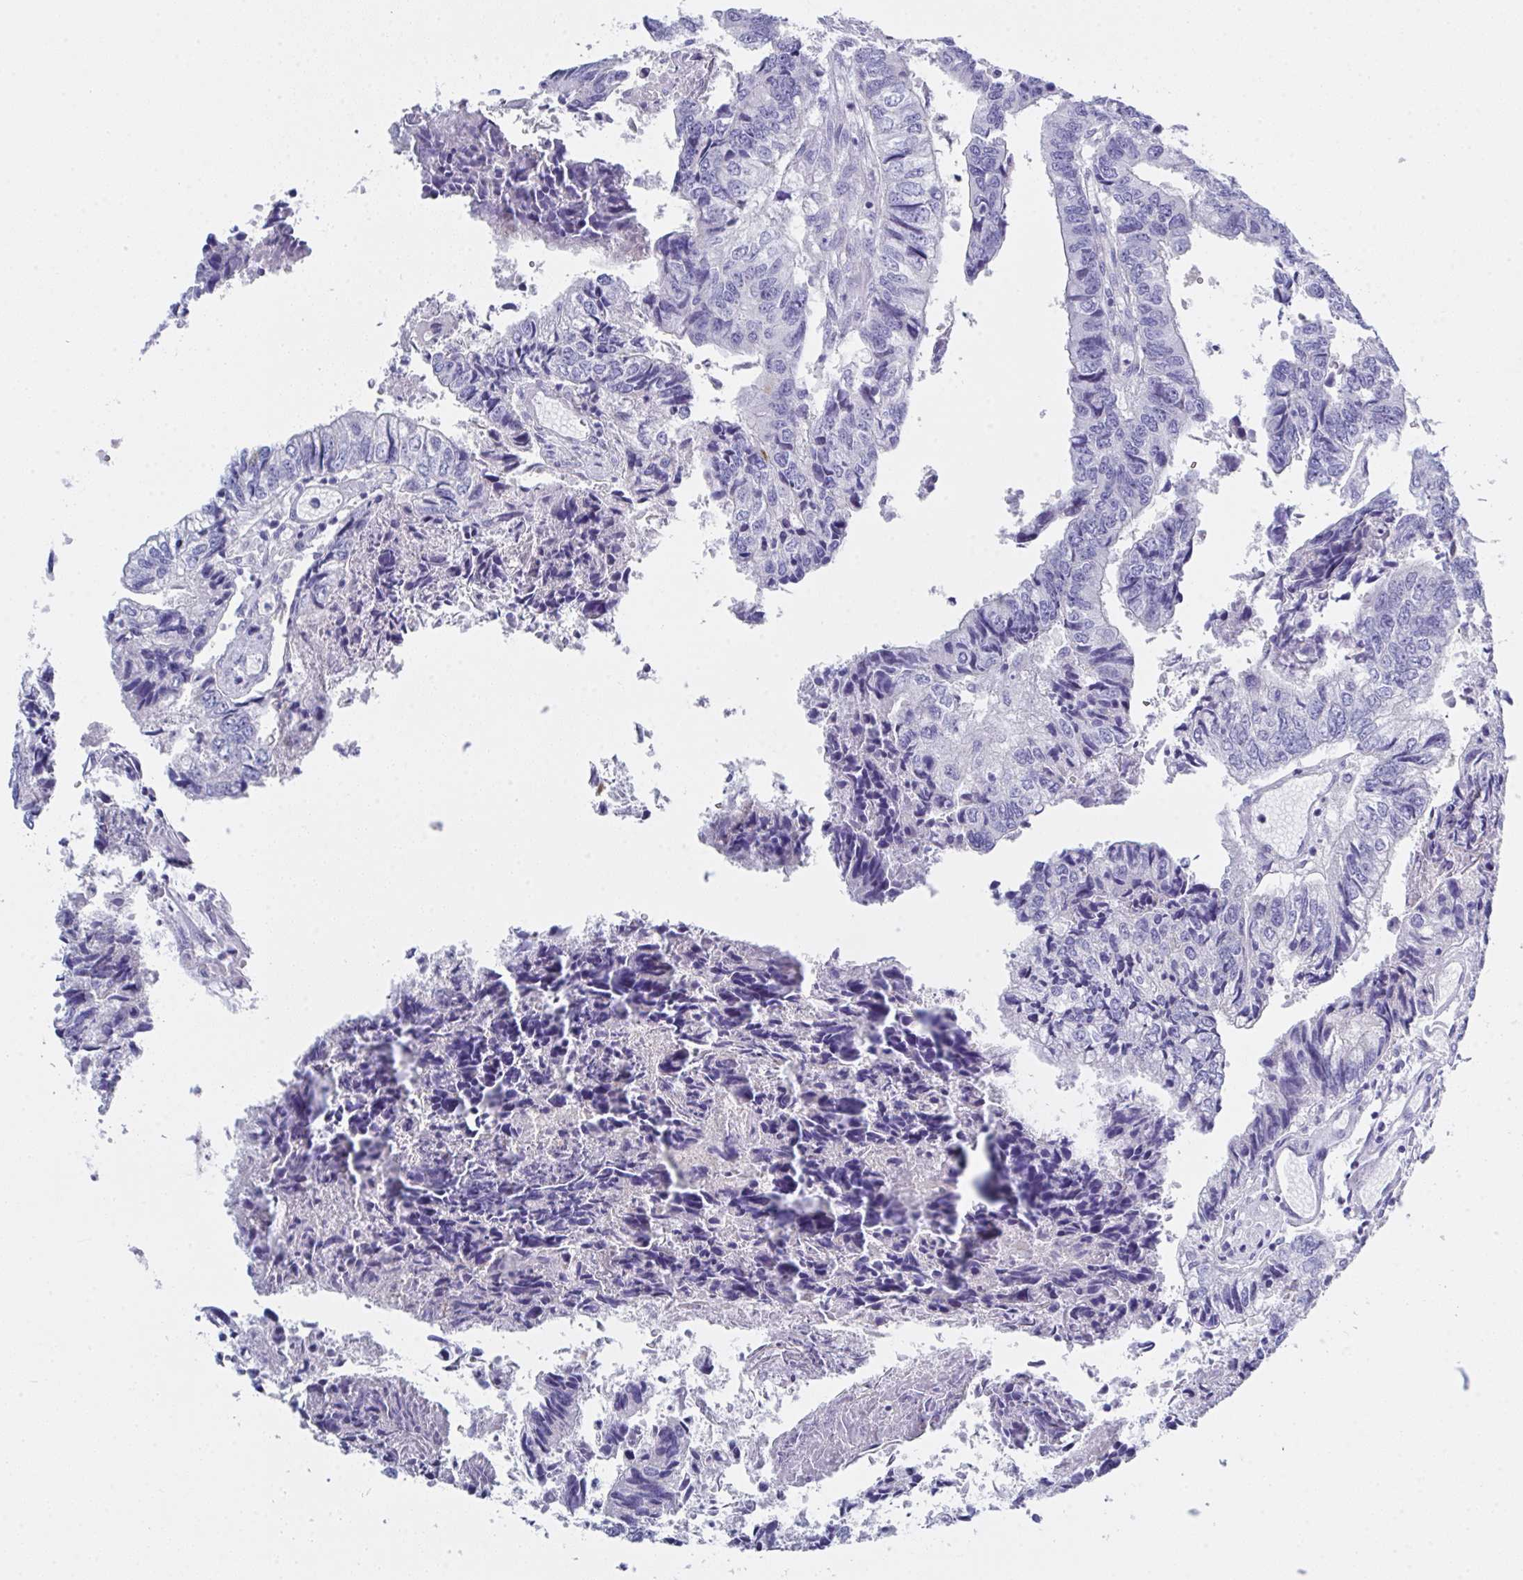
{"staining": {"intensity": "negative", "quantity": "none", "location": "none"}, "tissue": "colorectal cancer", "cell_type": "Tumor cells", "image_type": "cancer", "snomed": [{"axis": "morphology", "description": "Adenocarcinoma, NOS"}, {"axis": "topography", "description": "Colon"}], "caption": "High power microscopy histopathology image of an immunohistochemistry (IHC) histopathology image of colorectal cancer (adenocarcinoma), revealing no significant positivity in tumor cells. Nuclei are stained in blue.", "gene": "FBXO47", "patient": {"sex": "male", "age": 86}}